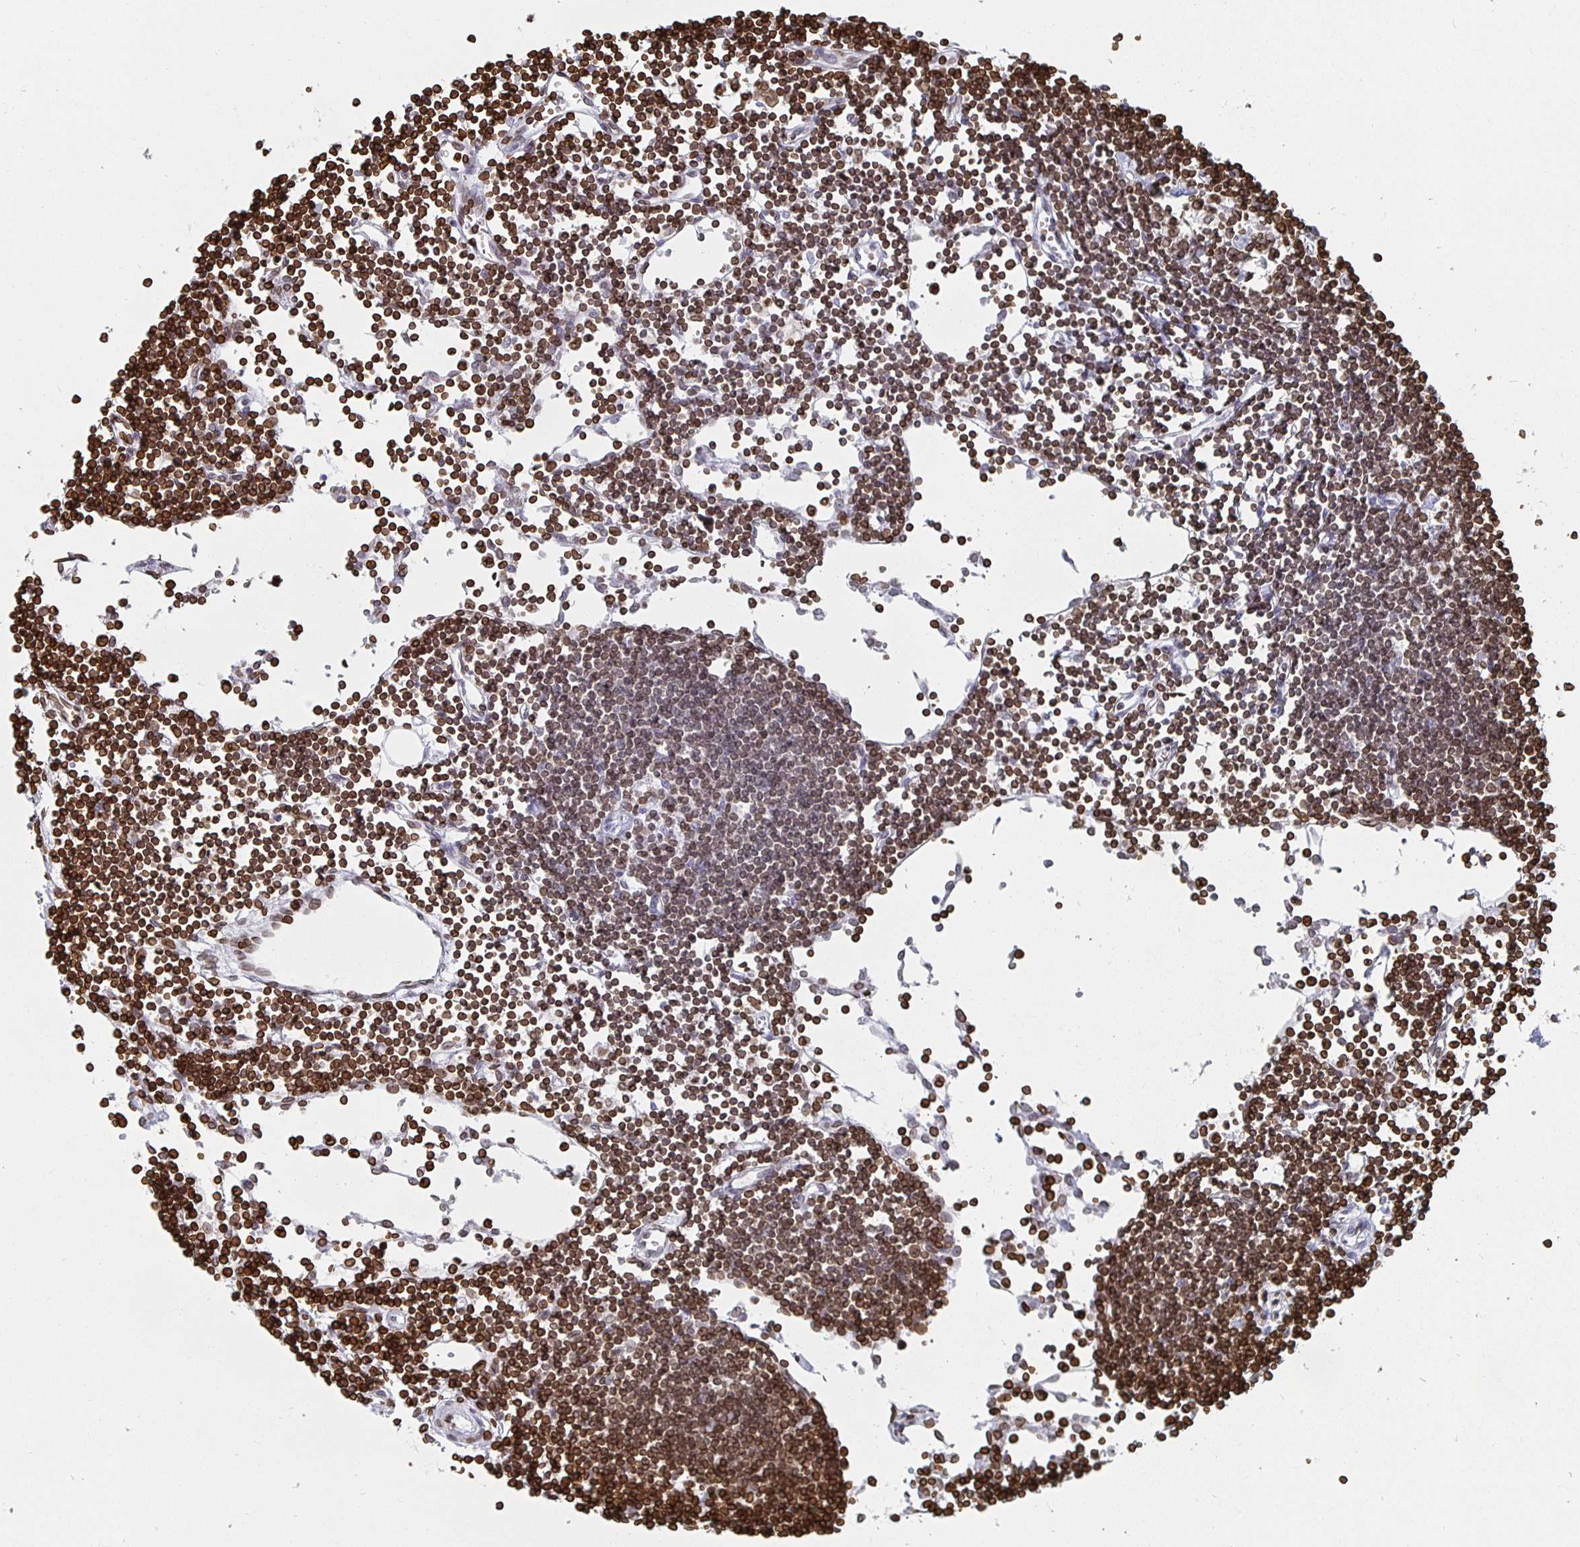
{"staining": {"intensity": "moderate", "quantity": ">75%", "location": "cytoplasmic/membranous,nuclear"}, "tissue": "lymph node", "cell_type": "Germinal center cells", "image_type": "normal", "snomed": [{"axis": "morphology", "description": "Normal tissue, NOS"}, {"axis": "topography", "description": "Lymph node"}], "caption": "Brown immunohistochemical staining in normal lymph node displays moderate cytoplasmic/membranous,nuclear staining in about >75% of germinal center cells. (IHC, brightfield microscopy, high magnification).", "gene": "LMNB1", "patient": {"sex": "female", "age": 65}}